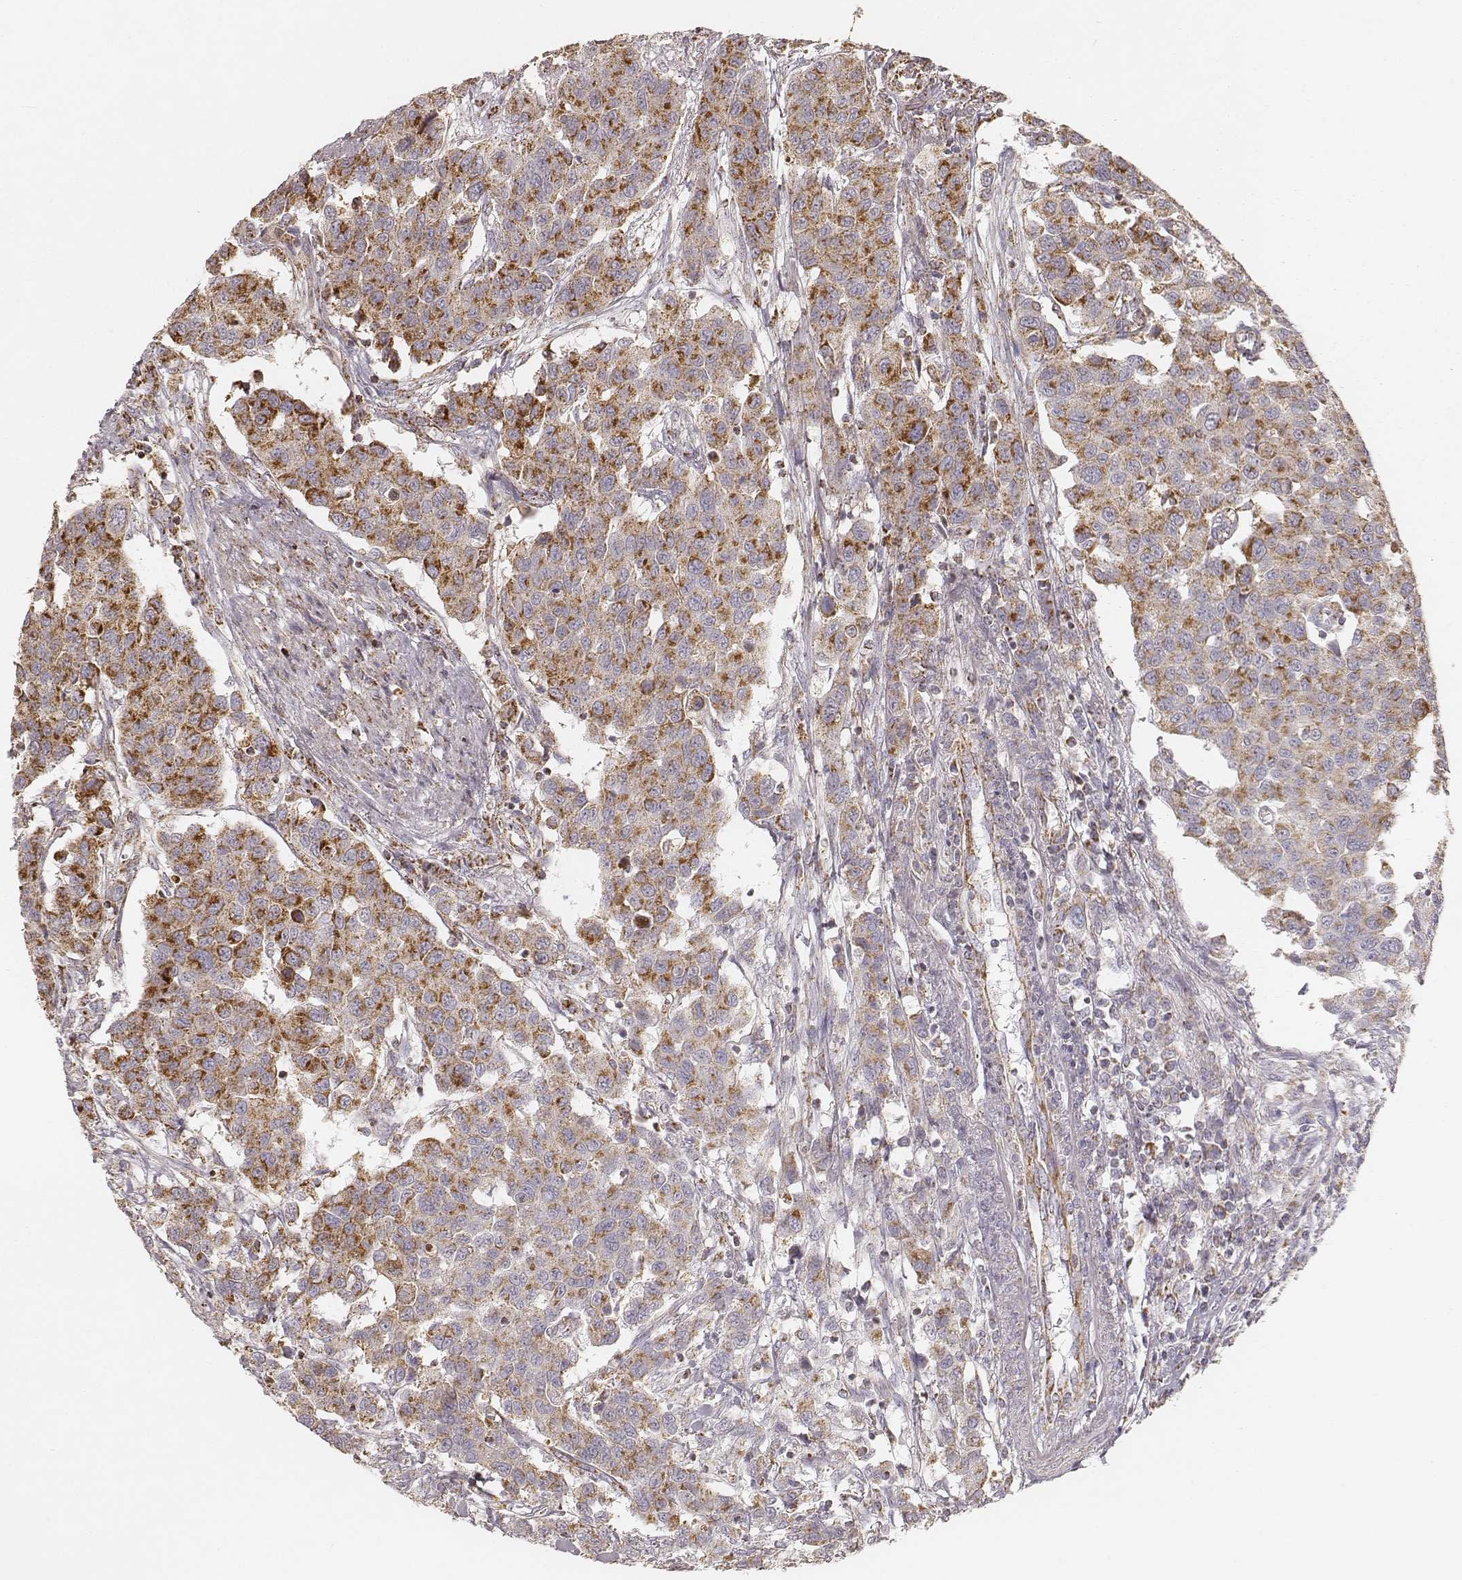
{"staining": {"intensity": "strong", "quantity": ">75%", "location": "cytoplasmic/membranous"}, "tissue": "urothelial cancer", "cell_type": "Tumor cells", "image_type": "cancer", "snomed": [{"axis": "morphology", "description": "Urothelial carcinoma, High grade"}, {"axis": "topography", "description": "Urinary bladder"}], "caption": "A high-resolution photomicrograph shows immunohistochemistry staining of urothelial cancer, which exhibits strong cytoplasmic/membranous expression in approximately >75% of tumor cells.", "gene": "CS", "patient": {"sex": "female", "age": 58}}